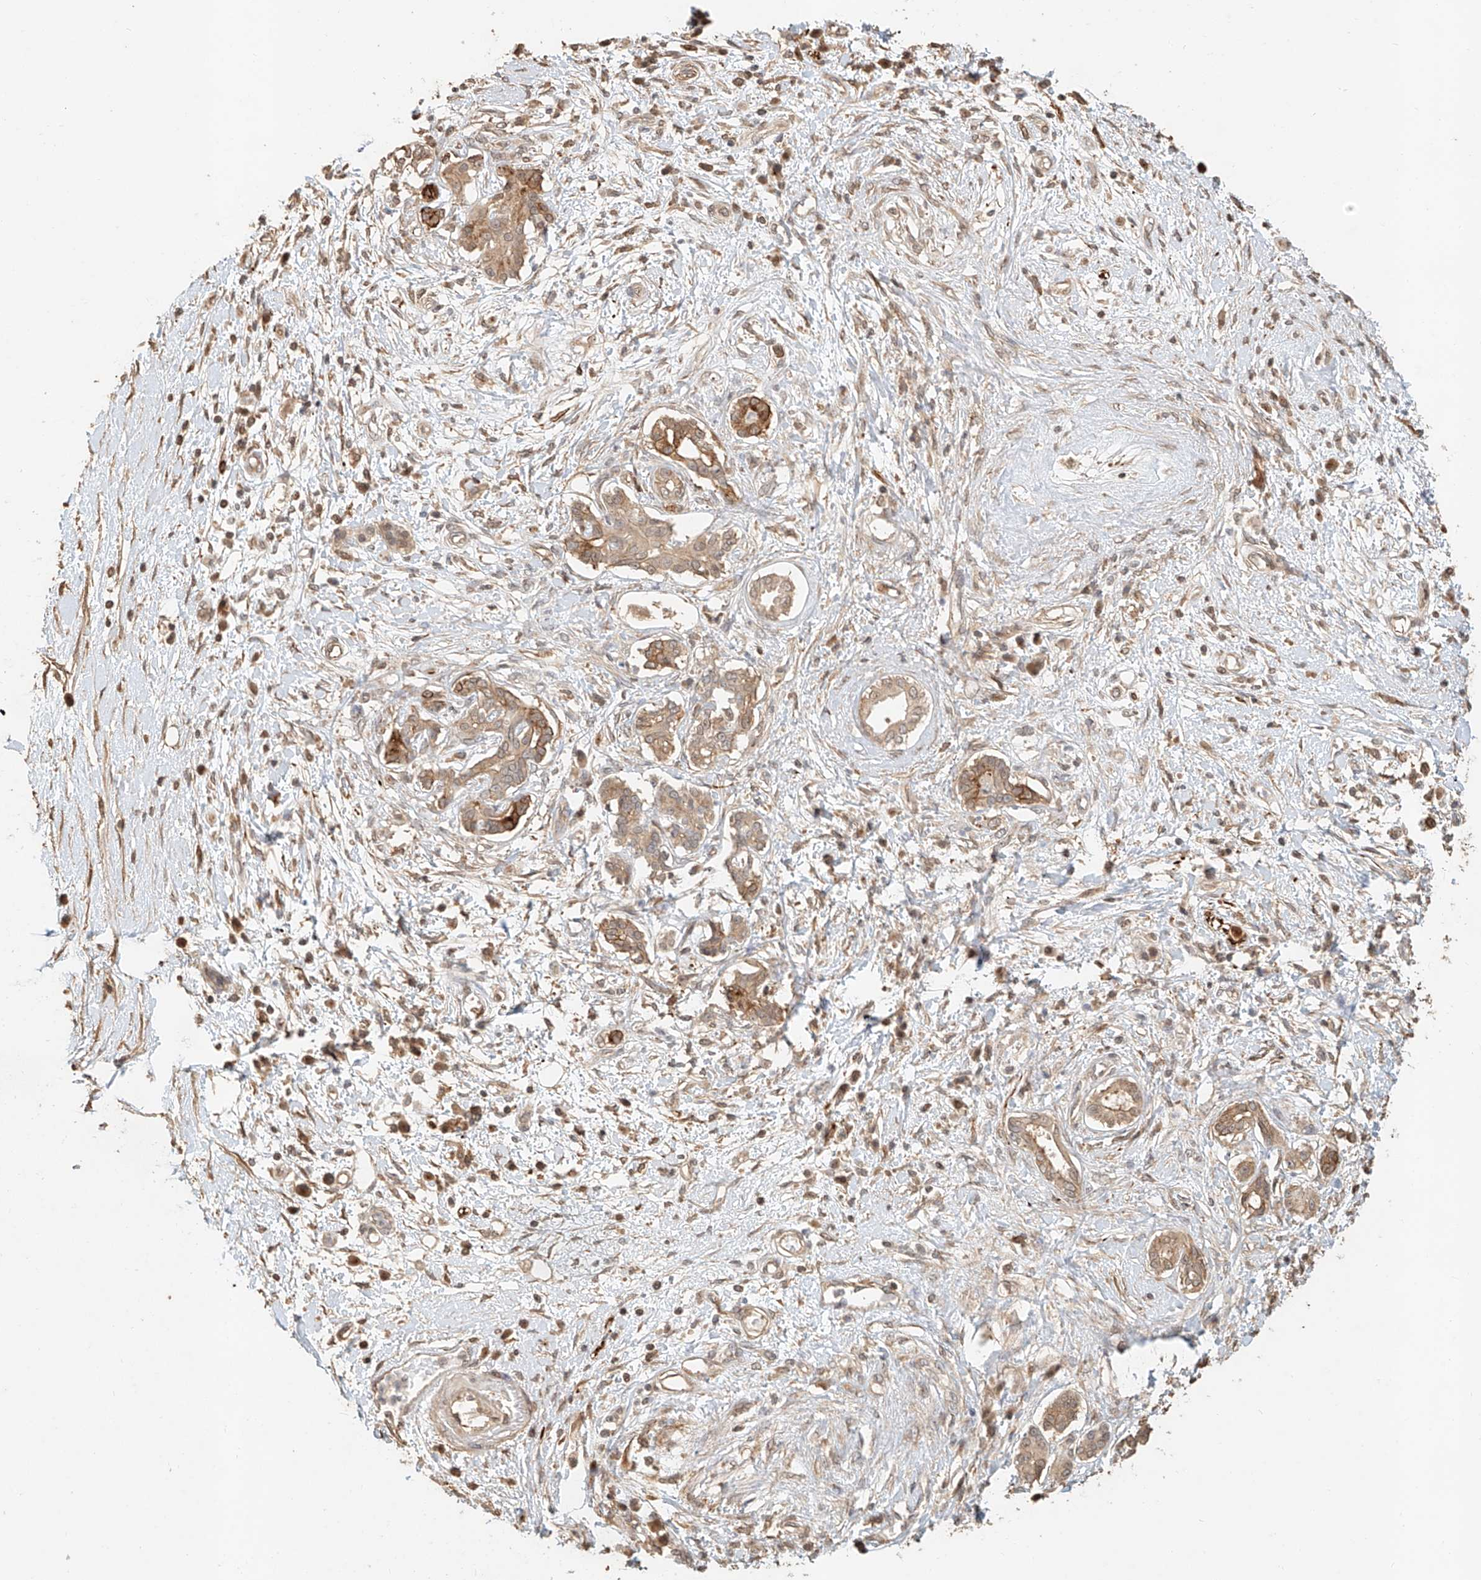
{"staining": {"intensity": "moderate", "quantity": ">75%", "location": "cytoplasmic/membranous"}, "tissue": "pancreatic cancer", "cell_type": "Tumor cells", "image_type": "cancer", "snomed": [{"axis": "morphology", "description": "Adenocarcinoma, NOS"}, {"axis": "topography", "description": "Pancreas"}], "caption": "DAB immunohistochemical staining of pancreatic cancer (adenocarcinoma) reveals moderate cytoplasmic/membranous protein positivity in approximately >75% of tumor cells.", "gene": "NAP1L1", "patient": {"sex": "female", "age": 56}}